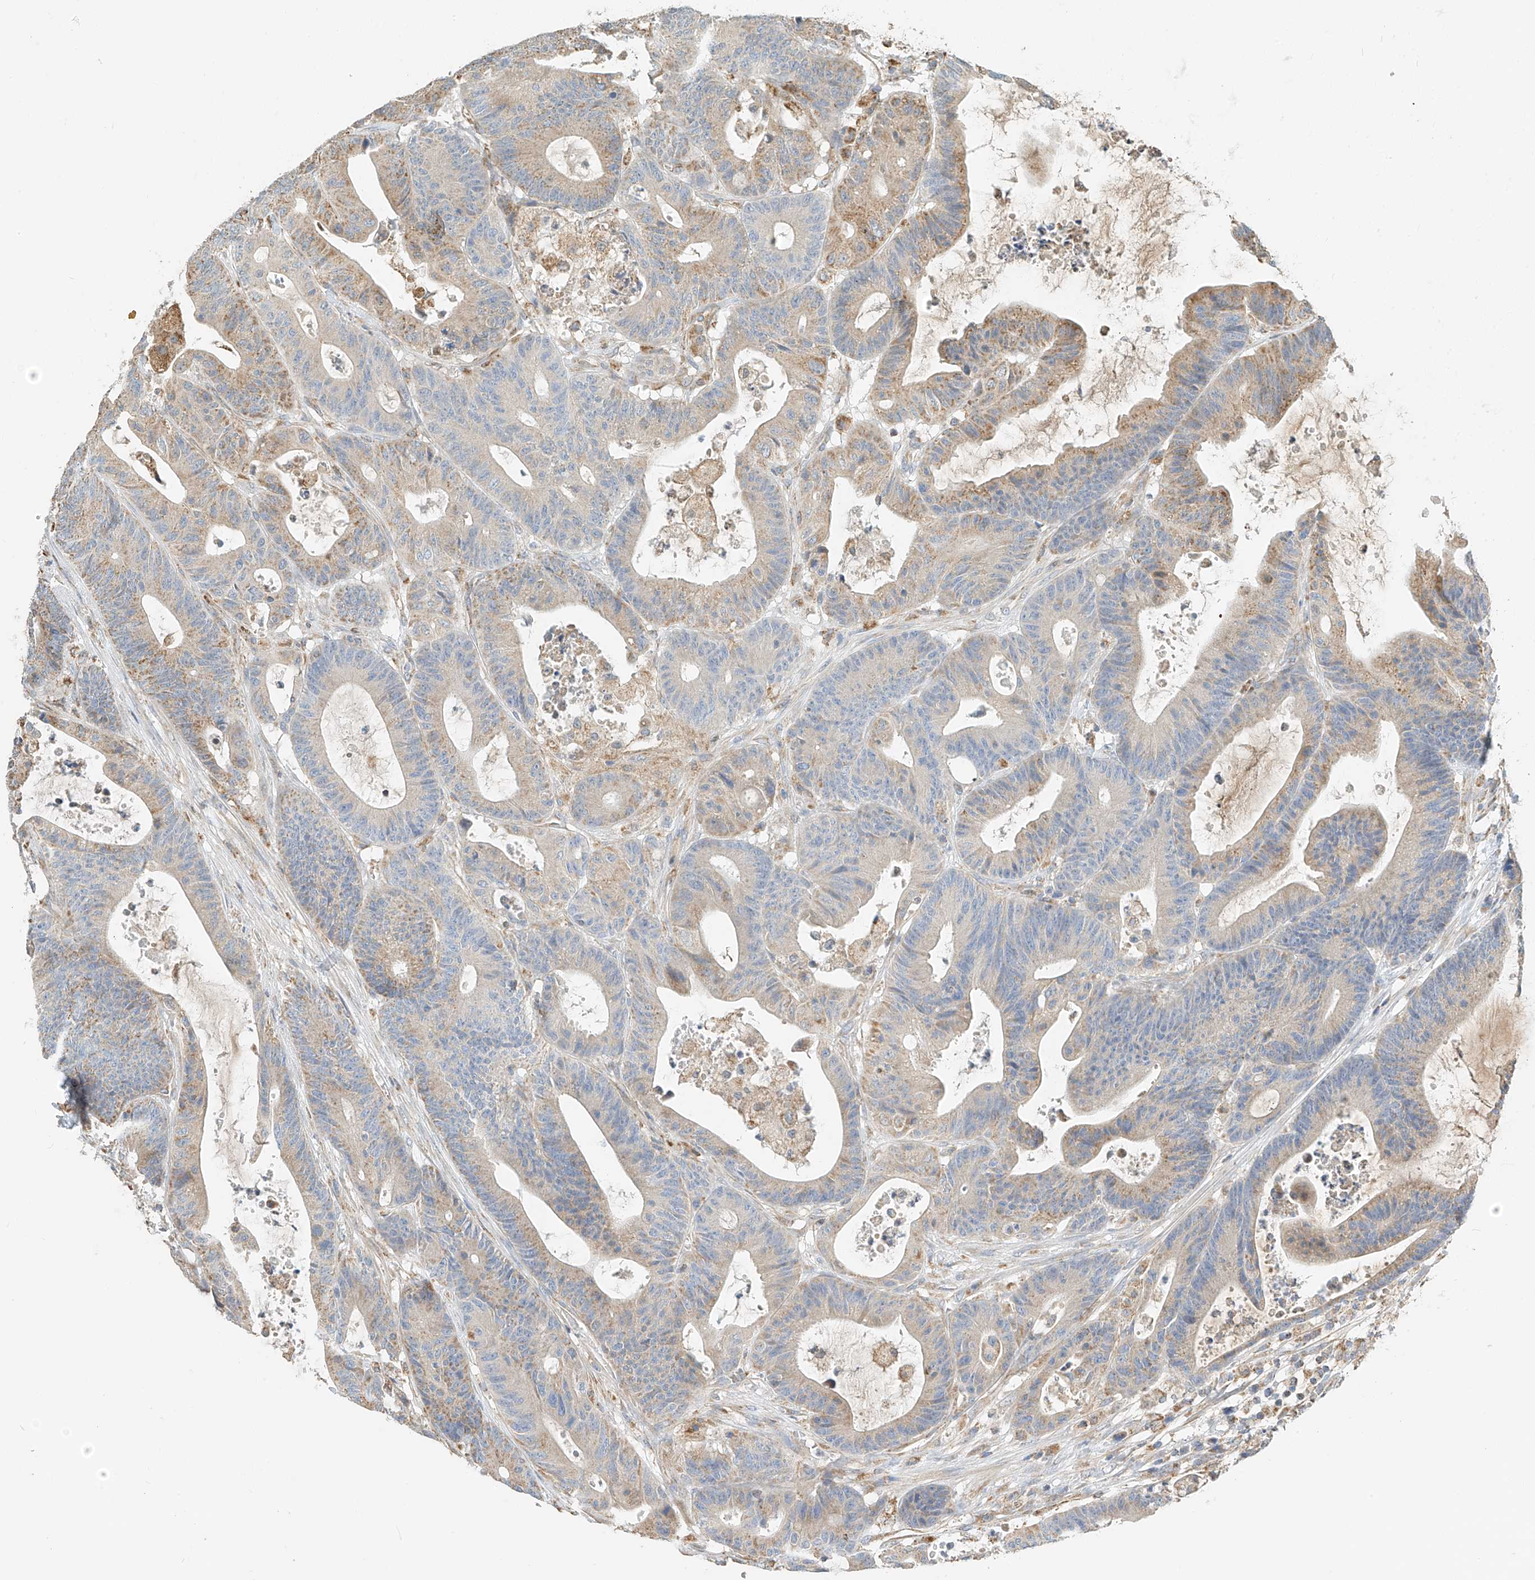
{"staining": {"intensity": "moderate", "quantity": "25%-75%", "location": "cytoplasmic/membranous"}, "tissue": "colorectal cancer", "cell_type": "Tumor cells", "image_type": "cancer", "snomed": [{"axis": "morphology", "description": "Adenocarcinoma, NOS"}, {"axis": "topography", "description": "Colon"}], "caption": "Immunohistochemical staining of adenocarcinoma (colorectal) demonstrates medium levels of moderate cytoplasmic/membranous positivity in about 25%-75% of tumor cells.", "gene": "YIPF7", "patient": {"sex": "female", "age": 84}}